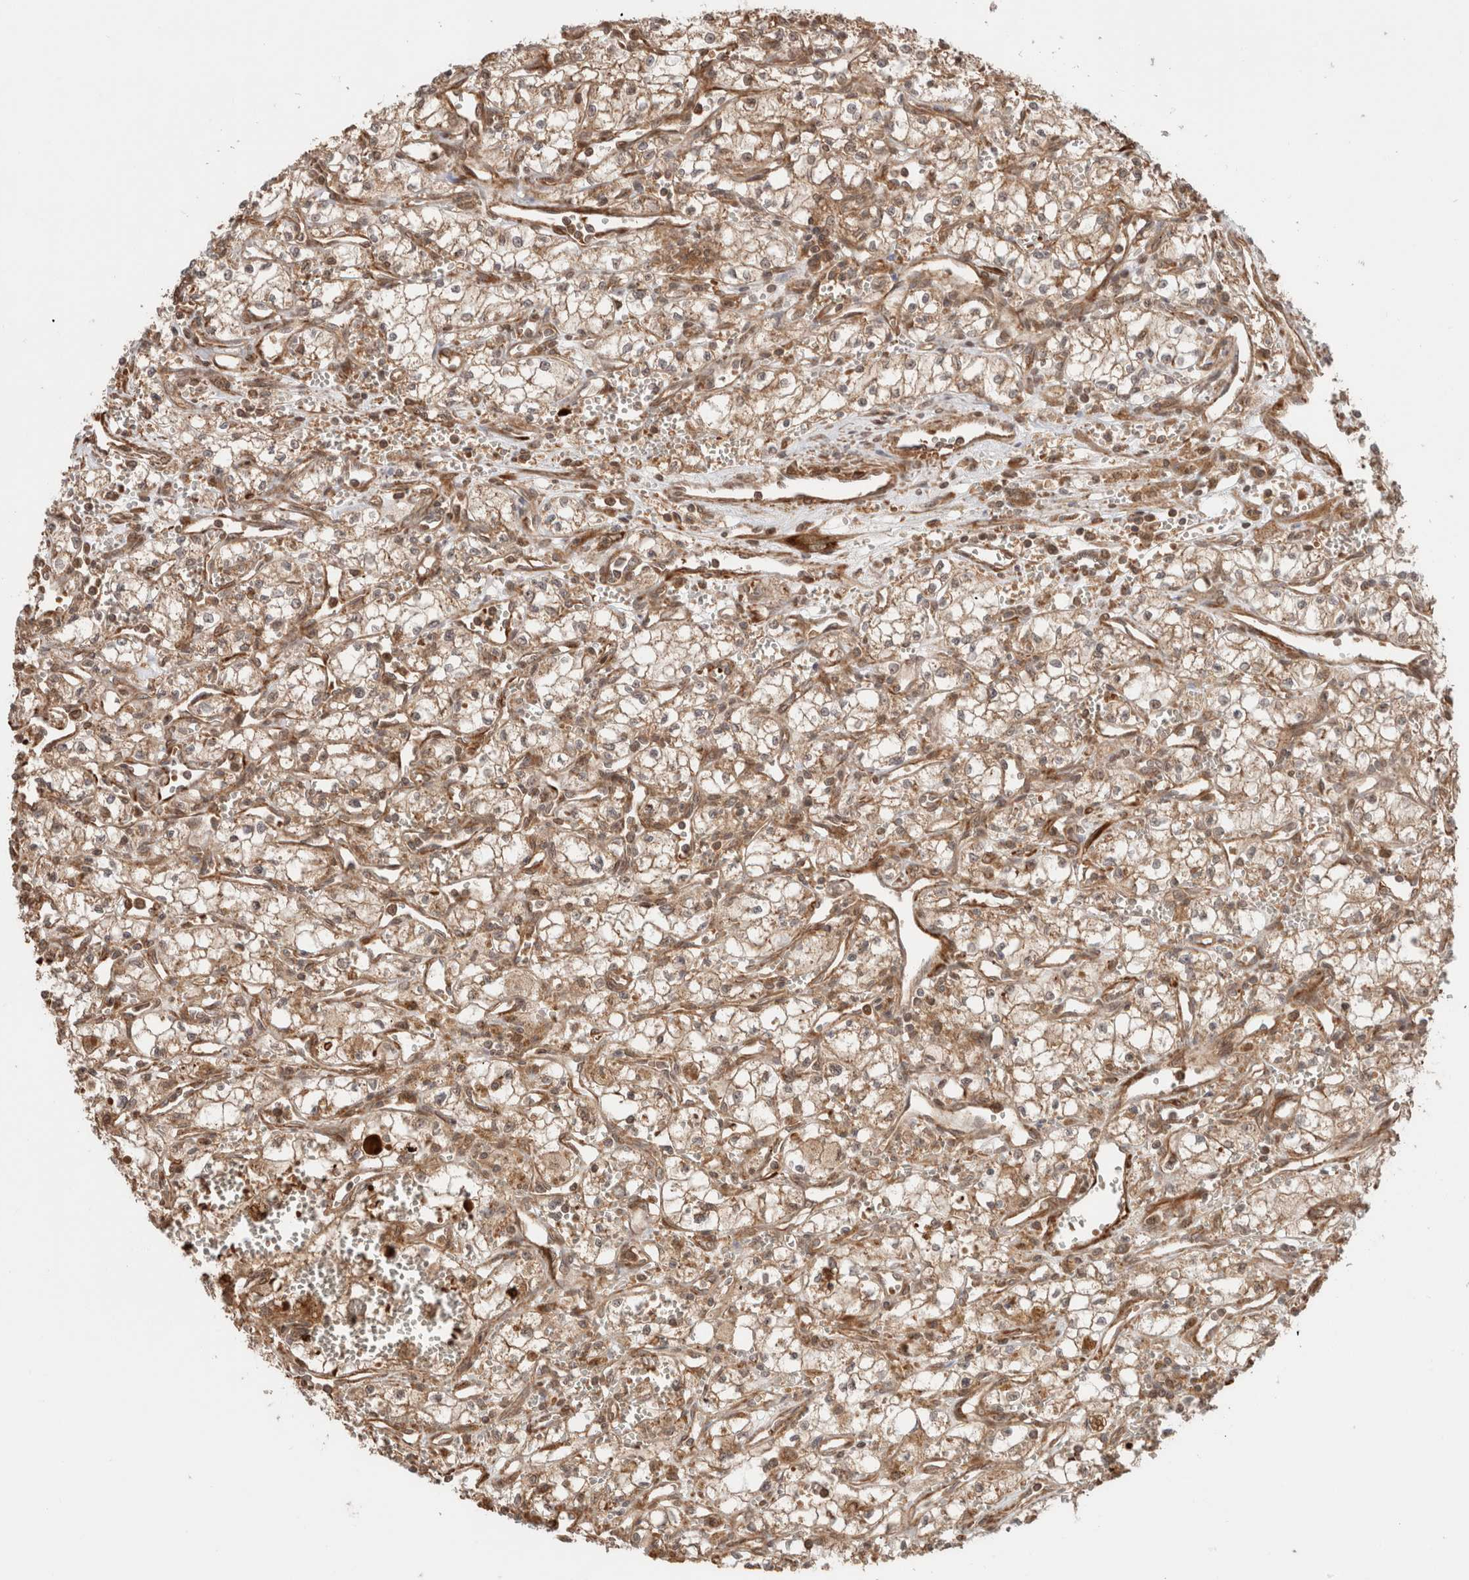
{"staining": {"intensity": "moderate", "quantity": ">75%", "location": "cytoplasmic/membranous"}, "tissue": "renal cancer", "cell_type": "Tumor cells", "image_type": "cancer", "snomed": [{"axis": "morphology", "description": "Adenocarcinoma, NOS"}, {"axis": "topography", "description": "Kidney"}], "caption": "The immunohistochemical stain labels moderate cytoplasmic/membranous positivity in tumor cells of renal cancer (adenocarcinoma) tissue.", "gene": "ZNF649", "patient": {"sex": "male", "age": 59}}